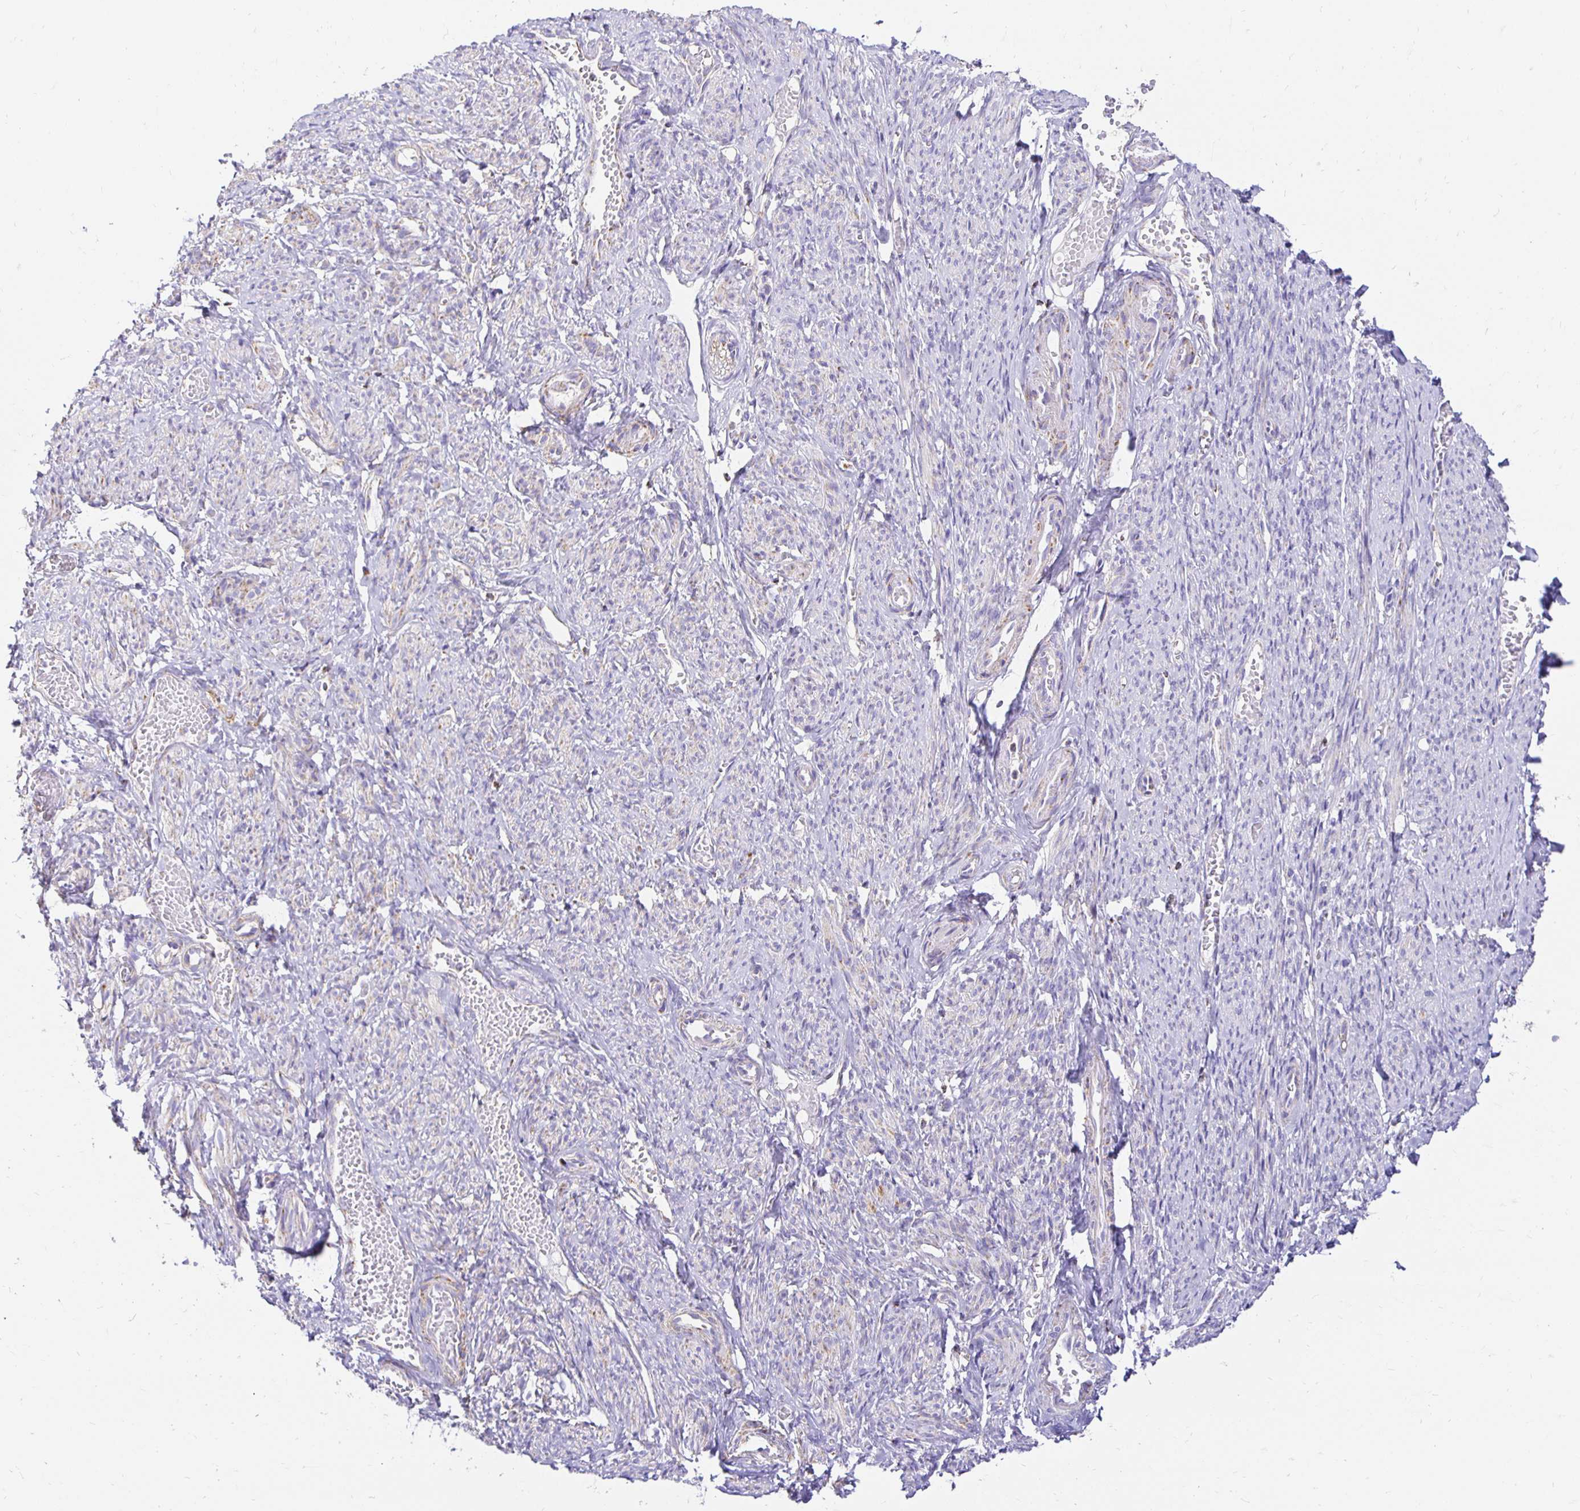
{"staining": {"intensity": "negative", "quantity": "none", "location": "none"}, "tissue": "smooth muscle", "cell_type": "Smooth muscle cells", "image_type": "normal", "snomed": [{"axis": "morphology", "description": "Normal tissue, NOS"}, {"axis": "topography", "description": "Smooth muscle"}], "caption": "Normal smooth muscle was stained to show a protein in brown. There is no significant positivity in smooth muscle cells. (DAB IHC visualized using brightfield microscopy, high magnification).", "gene": "PLAAT2", "patient": {"sex": "female", "age": 65}}